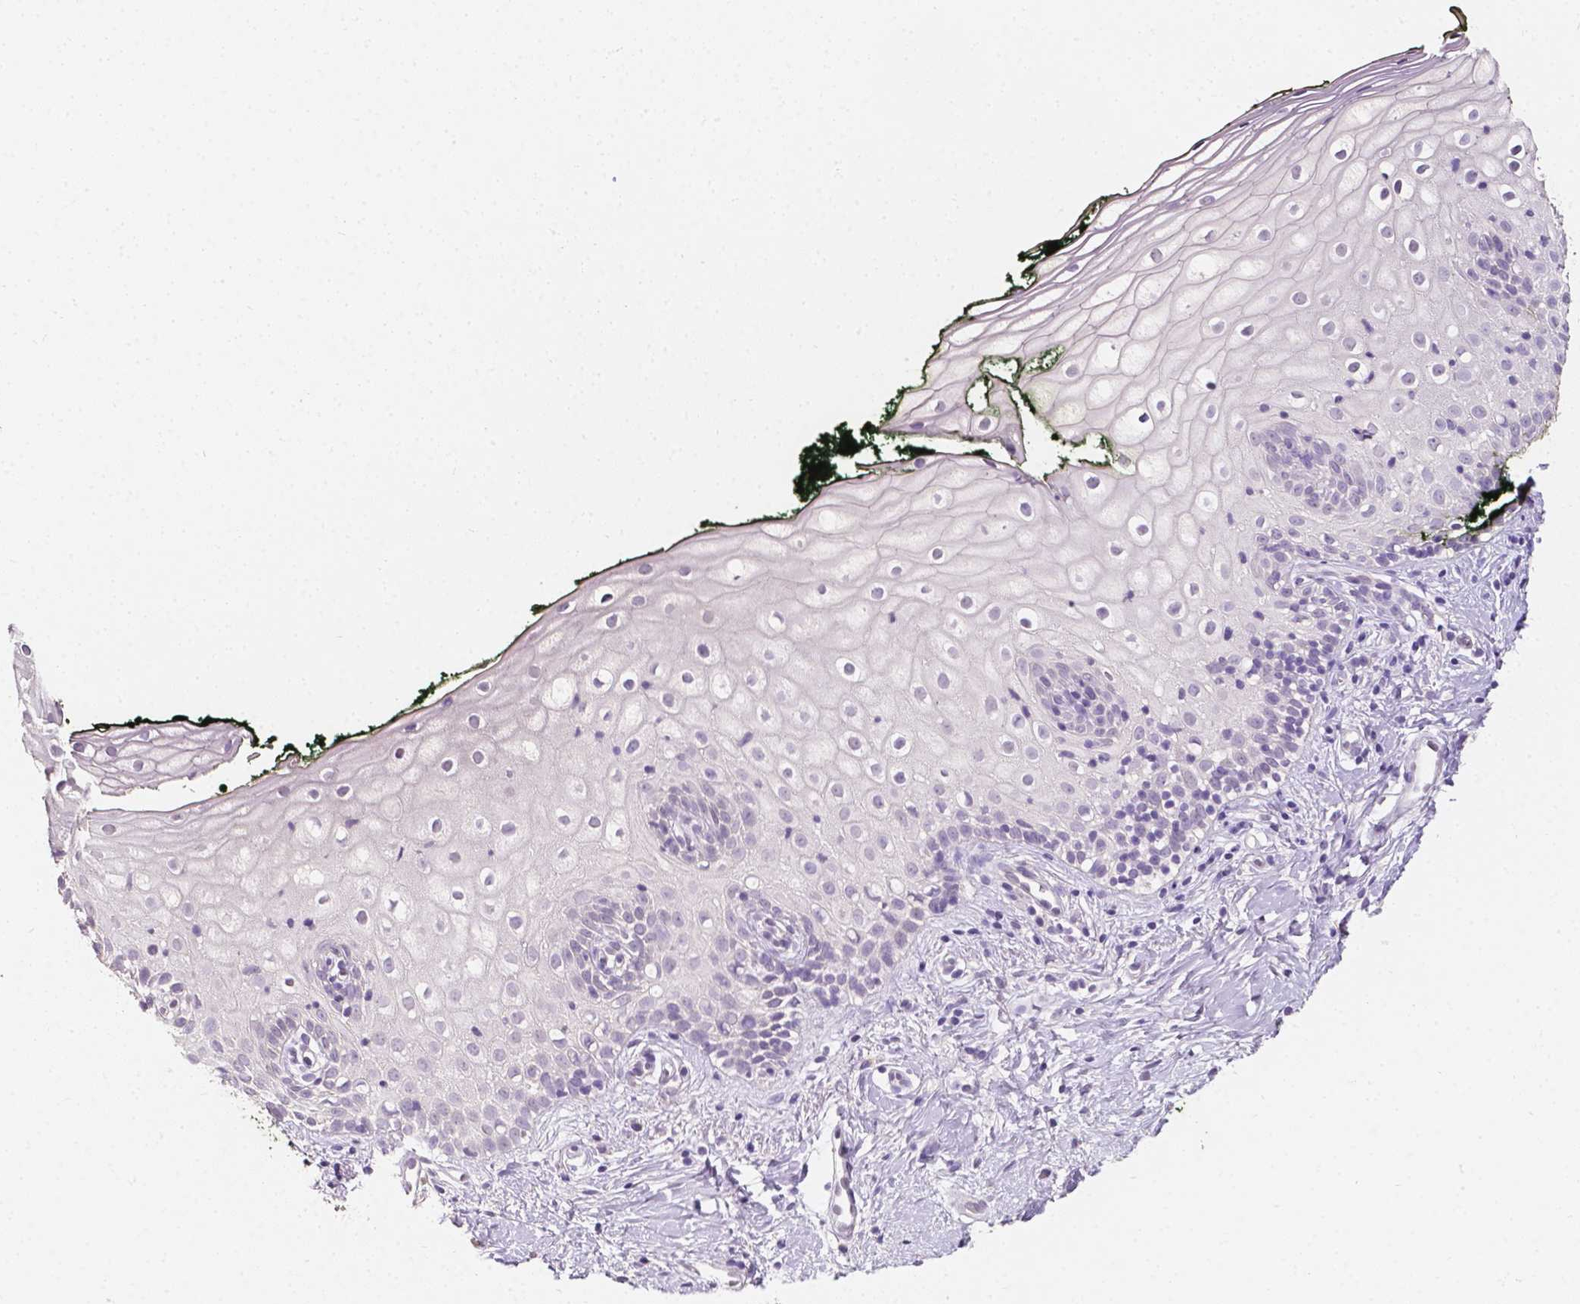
{"staining": {"intensity": "negative", "quantity": "none", "location": "none"}, "tissue": "vagina", "cell_type": "Squamous epithelial cells", "image_type": "normal", "snomed": [{"axis": "morphology", "description": "Normal tissue, NOS"}, {"axis": "topography", "description": "Vagina"}], "caption": "High power microscopy photomicrograph of an IHC histopathology image of unremarkable vagina, revealing no significant positivity in squamous epithelial cells. The staining was performed using DAB to visualize the protein expression in brown, while the nuclei were stained in blue with hematoxylin (Magnification: 20x).", "gene": "TAL1", "patient": {"sex": "female", "age": 47}}